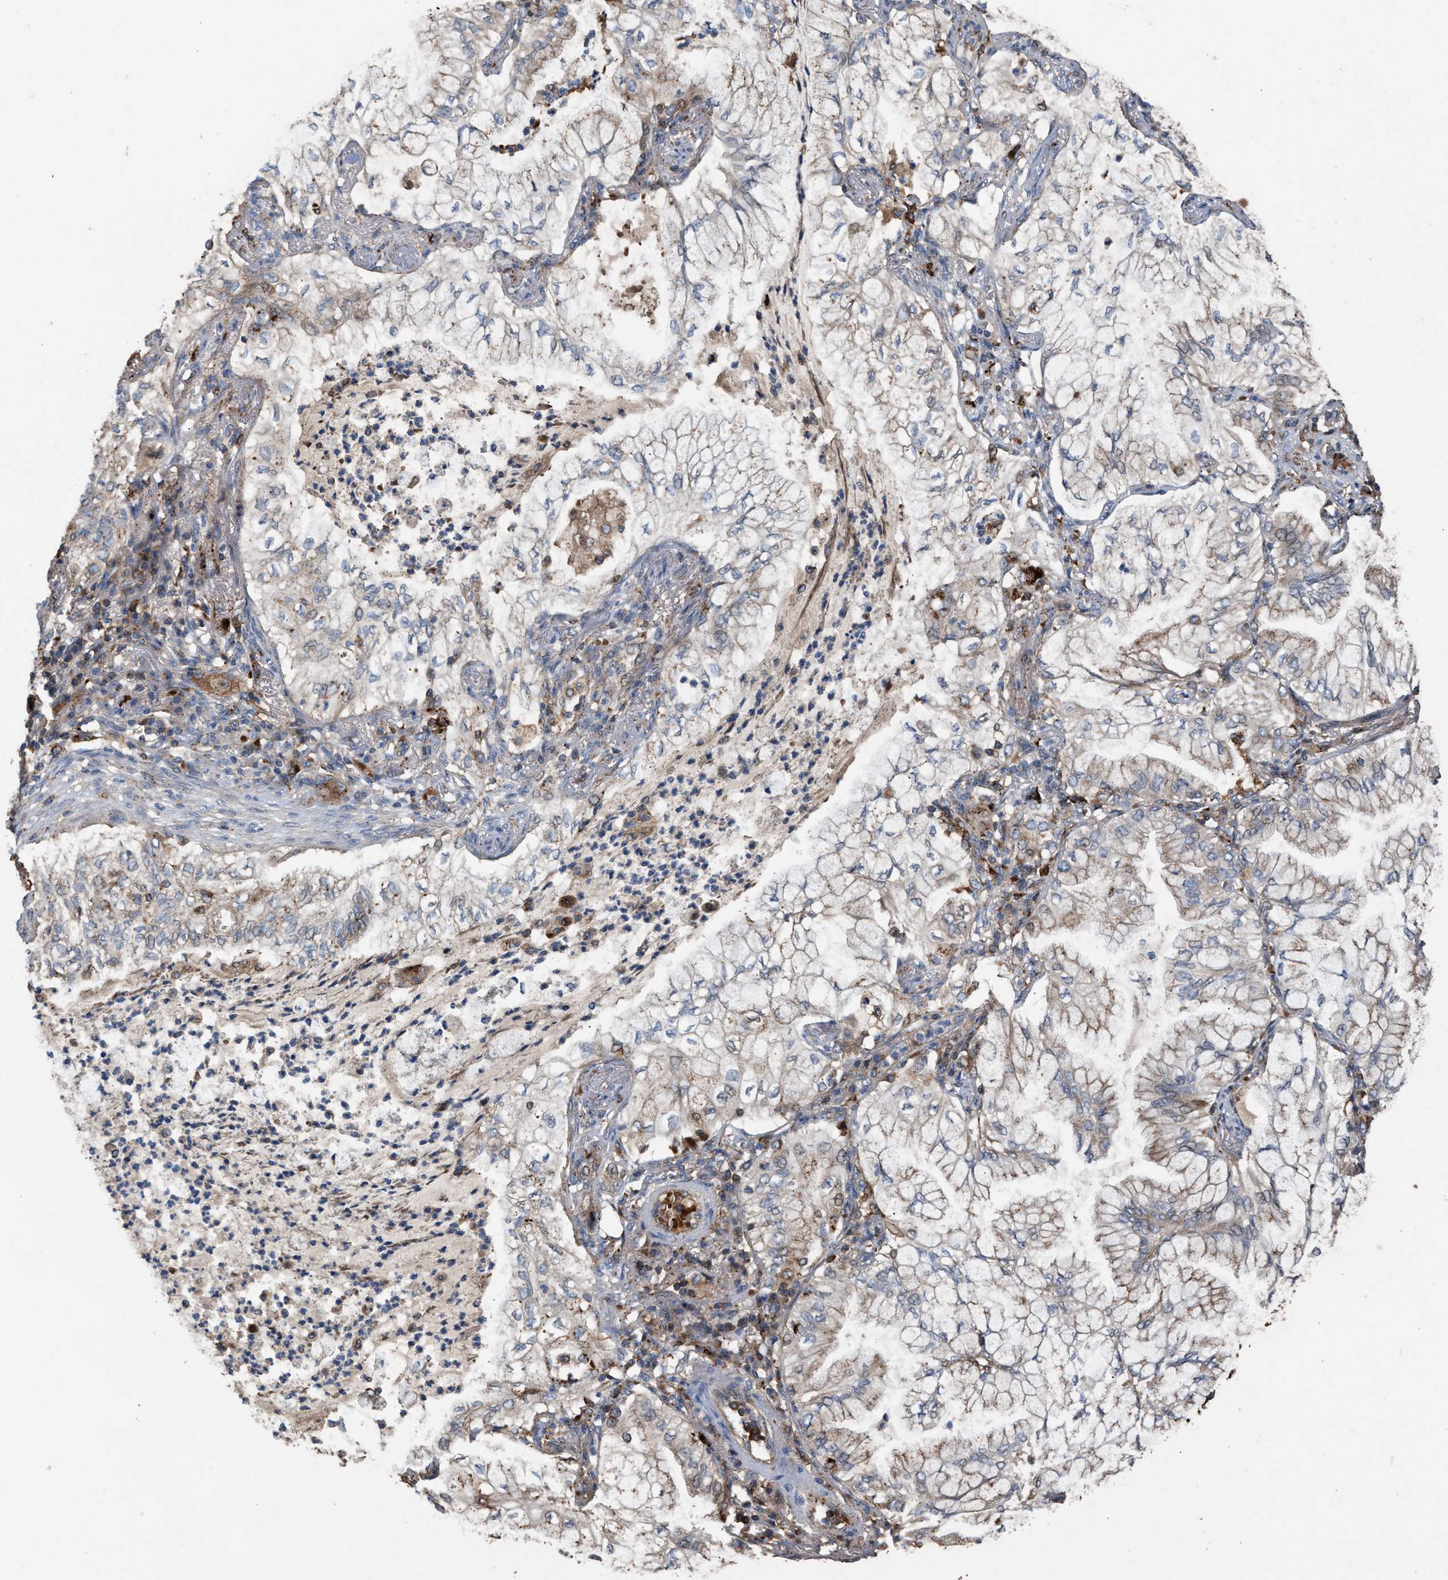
{"staining": {"intensity": "weak", "quantity": ">75%", "location": "cytoplasmic/membranous"}, "tissue": "lung cancer", "cell_type": "Tumor cells", "image_type": "cancer", "snomed": [{"axis": "morphology", "description": "Adenocarcinoma, NOS"}, {"axis": "topography", "description": "Lung"}], "caption": "Immunohistochemistry of lung adenocarcinoma displays low levels of weak cytoplasmic/membranous positivity in about >75% of tumor cells.", "gene": "ELMO3", "patient": {"sex": "female", "age": 70}}